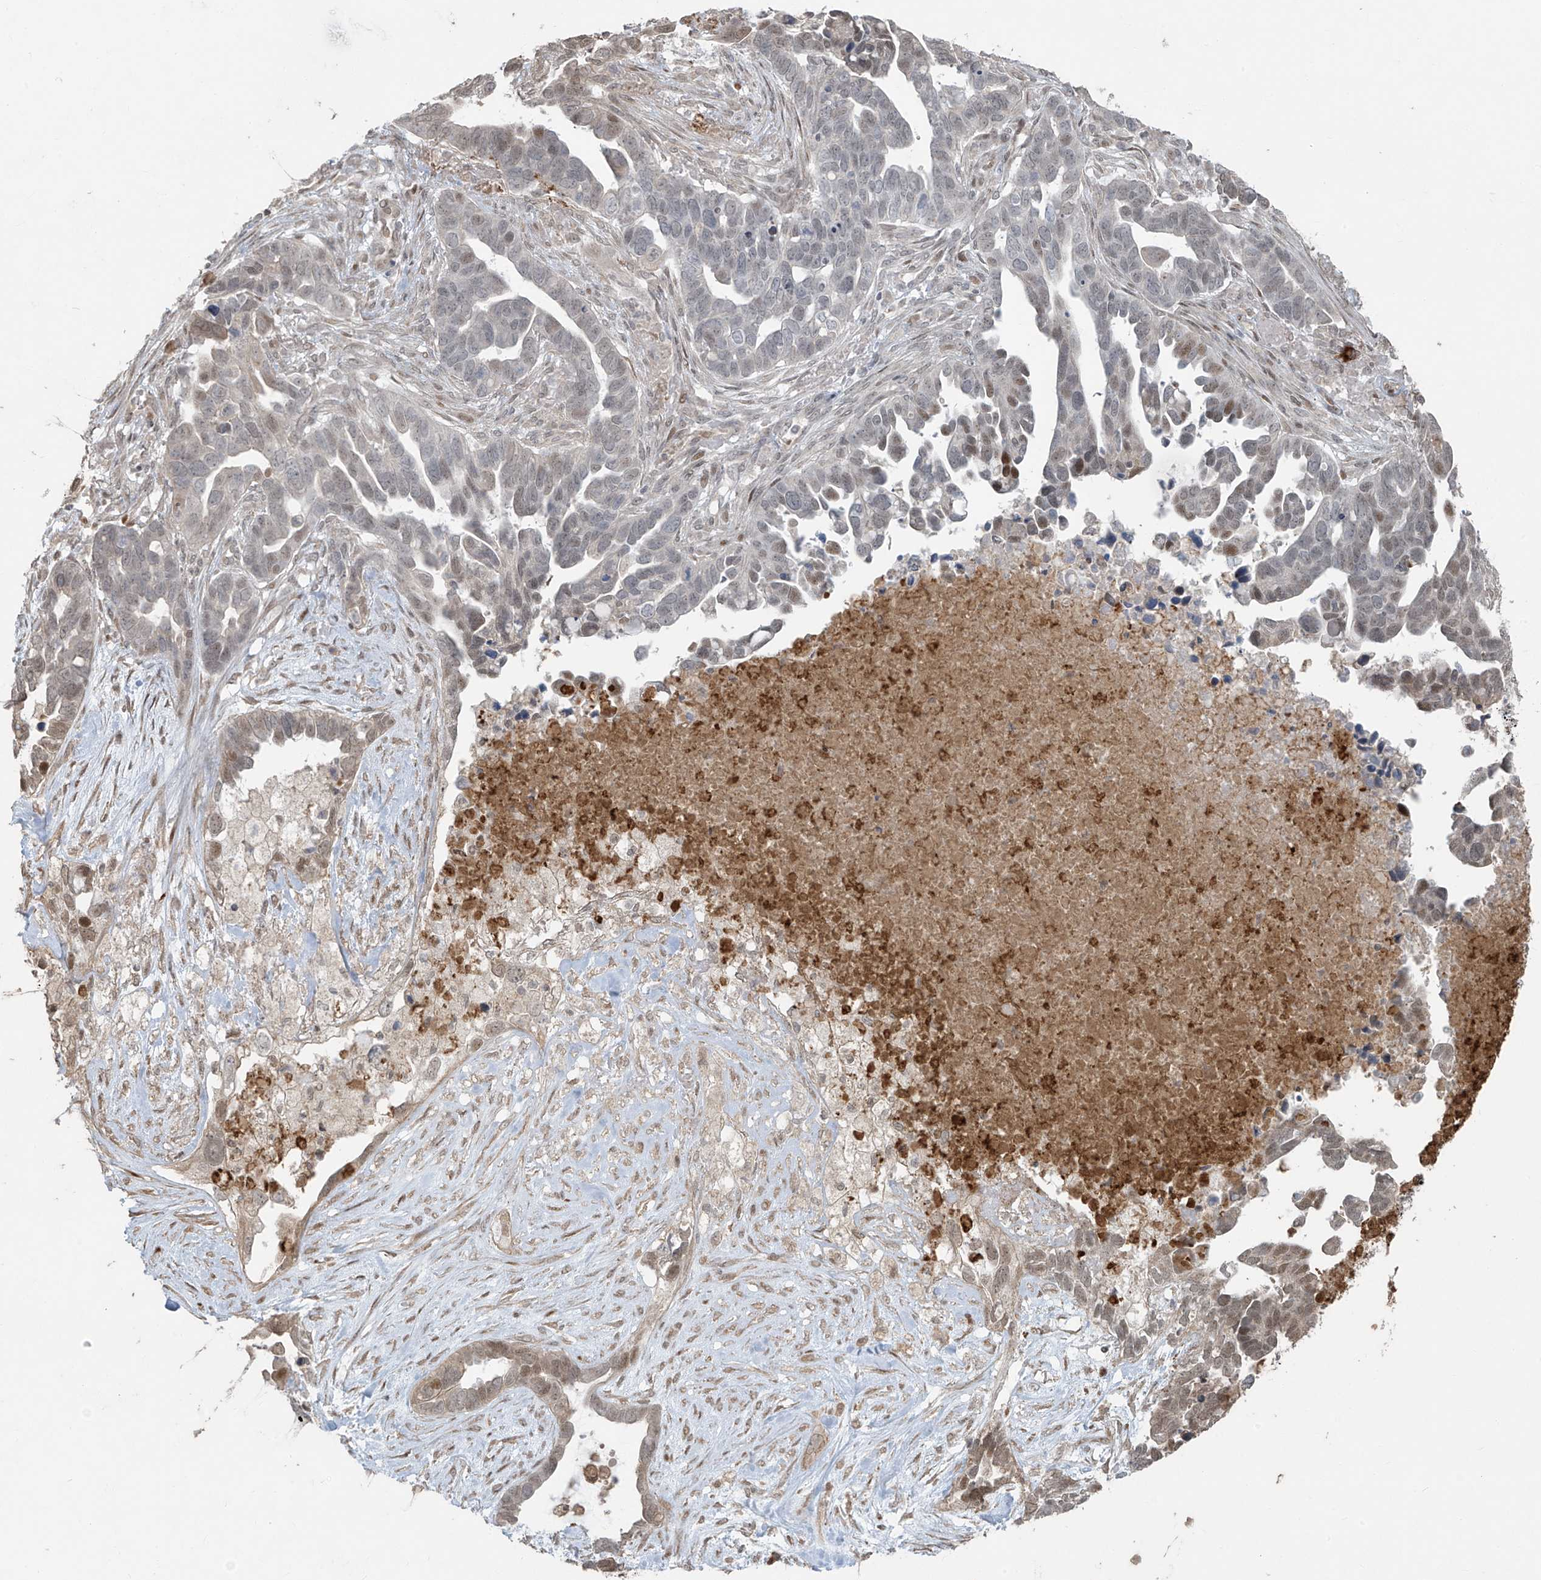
{"staining": {"intensity": "moderate", "quantity": "<25%", "location": "nuclear"}, "tissue": "ovarian cancer", "cell_type": "Tumor cells", "image_type": "cancer", "snomed": [{"axis": "morphology", "description": "Cystadenocarcinoma, serous, NOS"}, {"axis": "topography", "description": "Ovary"}], "caption": "Ovarian serous cystadenocarcinoma stained with a protein marker shows moderate staining in tumor cells.", "gene": "TTC22", "patient": {"sex": "female", "age": 54}}